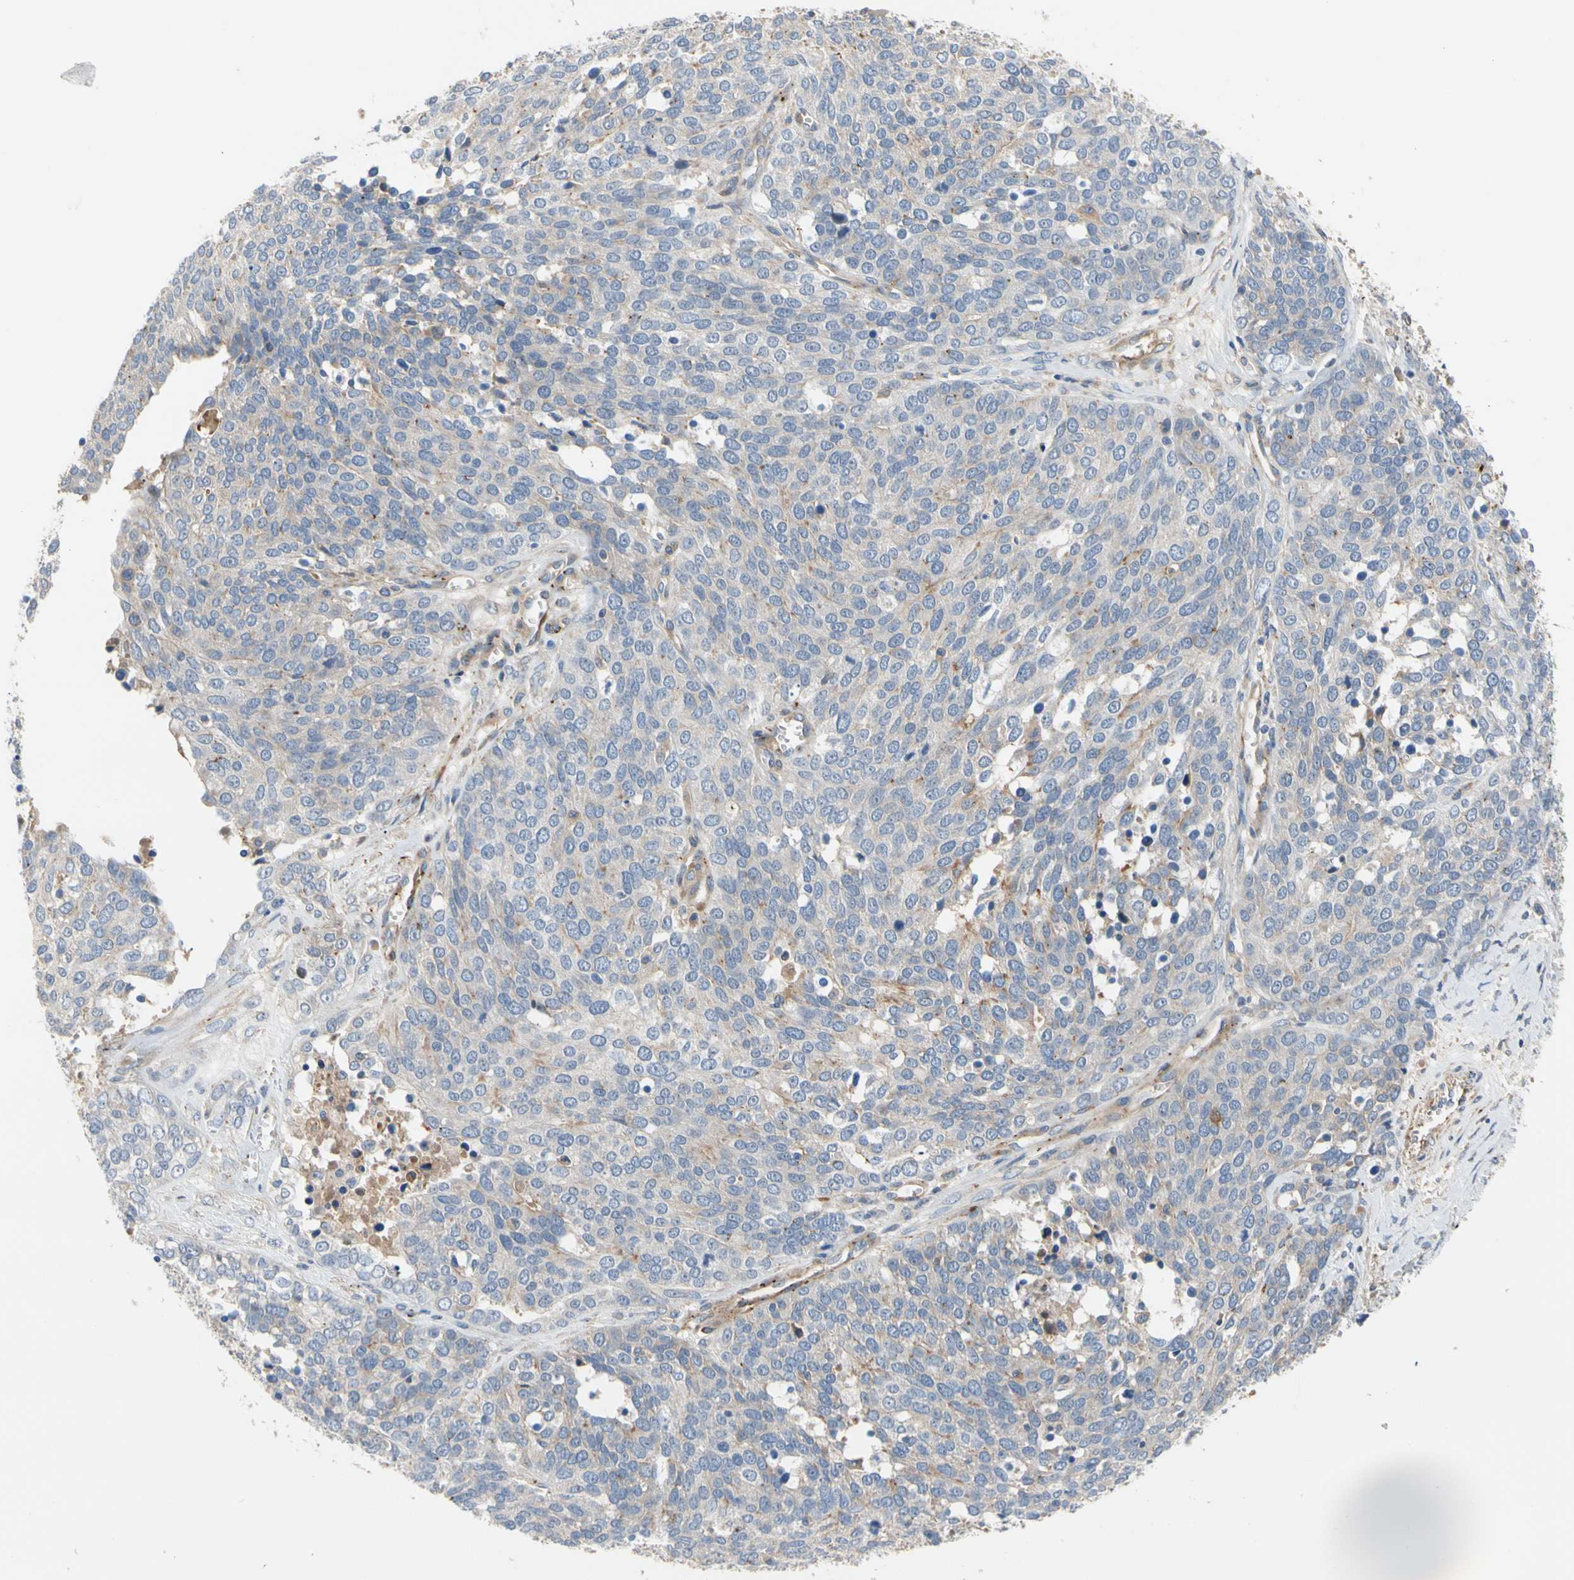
{"staining": {"intensity": "weak", "quantity": "<25%", "location": "cytoplasmic/membranous"}, "tissue": "ovarian cancer", "cell_type": "Tumor cells", "image_type": "cancer", "snomed": [{"axis": "morphology", "description": "Cystadenocarcinoma, serous, NOS"}, {"axis": "topography", "description": "Ovary"}], "caption": "There is no significant expression in tumor cells of ovarian cancer. (Brightfield microscopy of DAB immunohistochemistry (IHC) at high magnification).", "gene": "ENTREP3", "patient": {"sex": "female", "age": 44}}